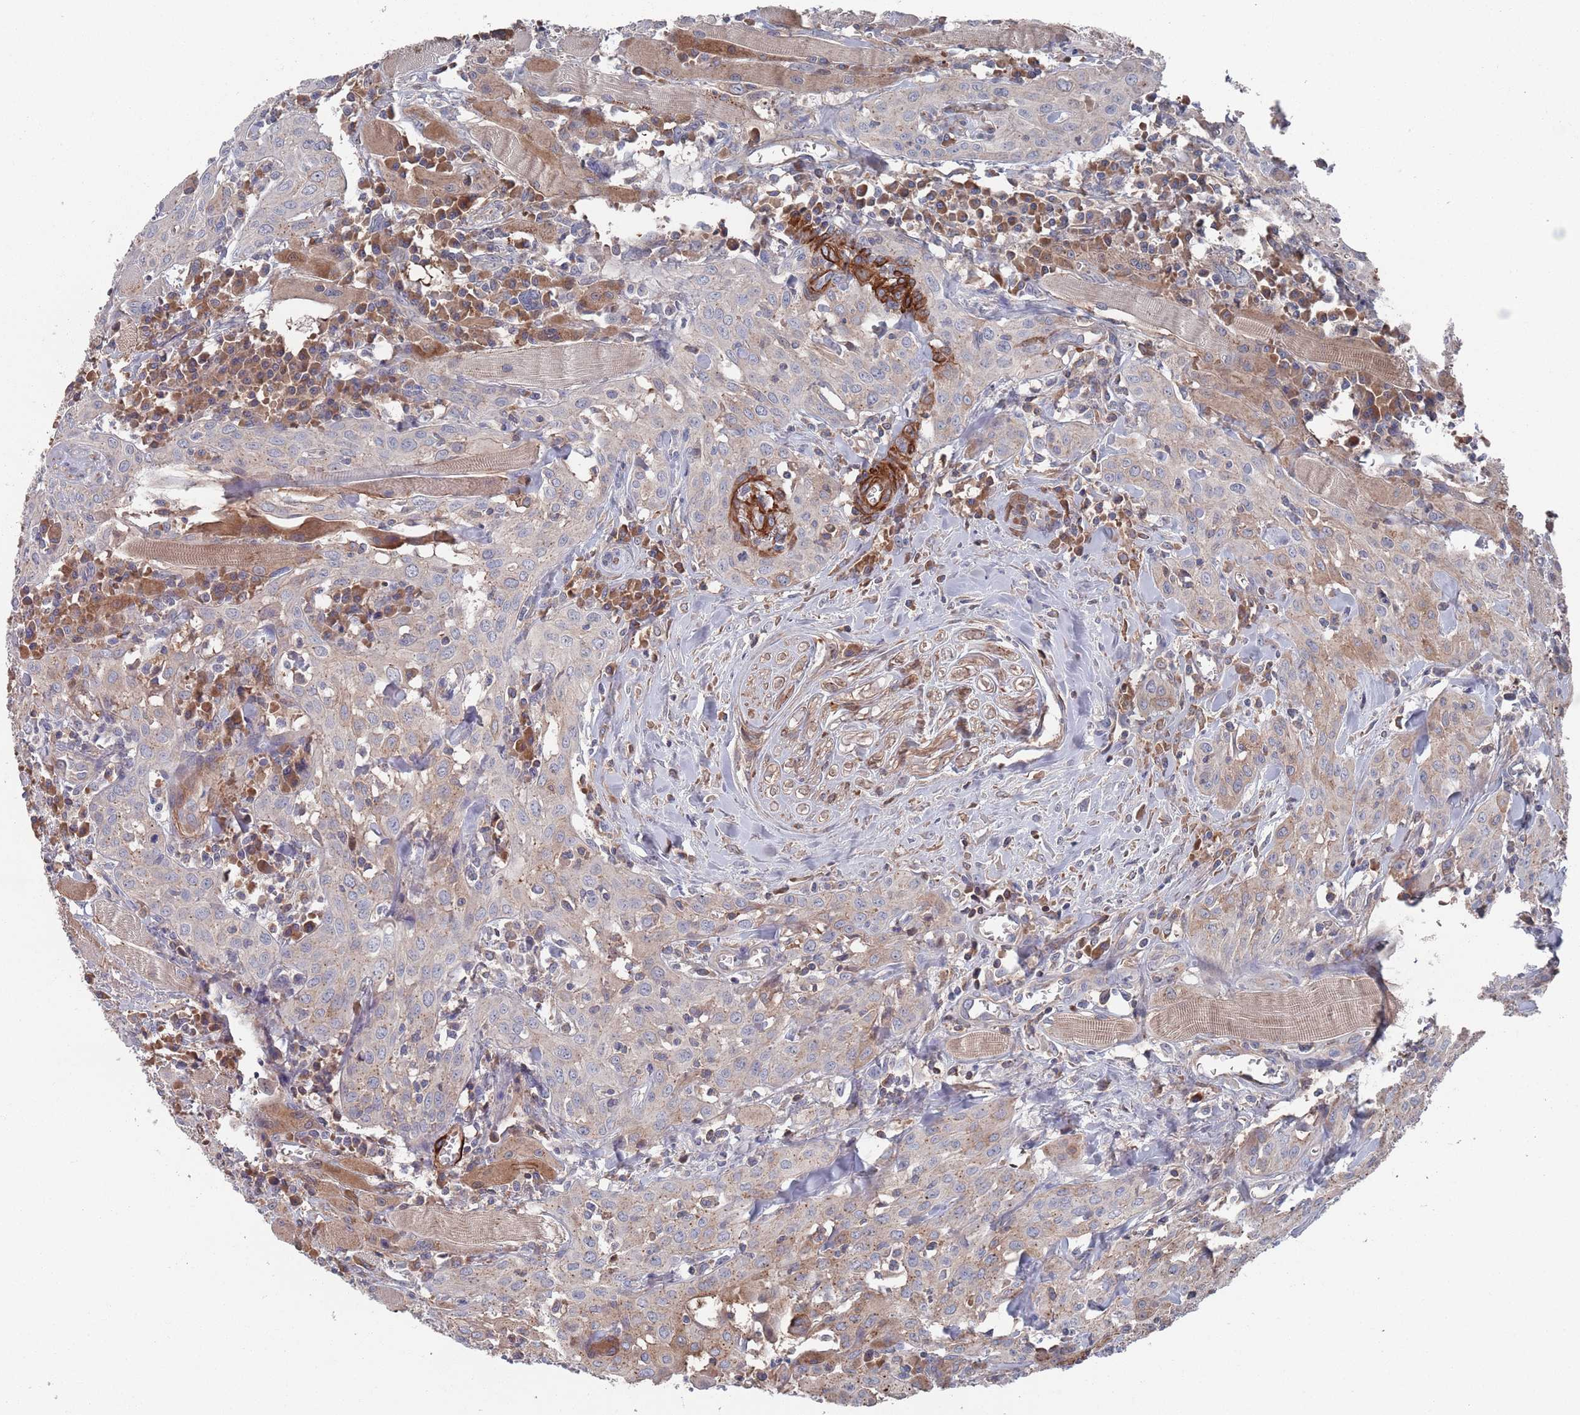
{"staining": {"intensity": "weak", "quantity": "<25%", "location": "cytoplasmic/membranous"}, "tissue": "head and neck cancer", "cell_type": "Tumor cells", "image_type": "cancer", "snomed": [{"axis": "morphology", "description": "Squamous cell carcinoma, NOS"}, {"axis": "topography", "description": "Oral tissue"}, {"axis": "topography", "description": "Head-Neck"}], "caption": "Tumor cells show no significant protein staining in head and neck cancer.", "gene": "PLEKHA4", "patient": {"sex": "female", "age": 70}}